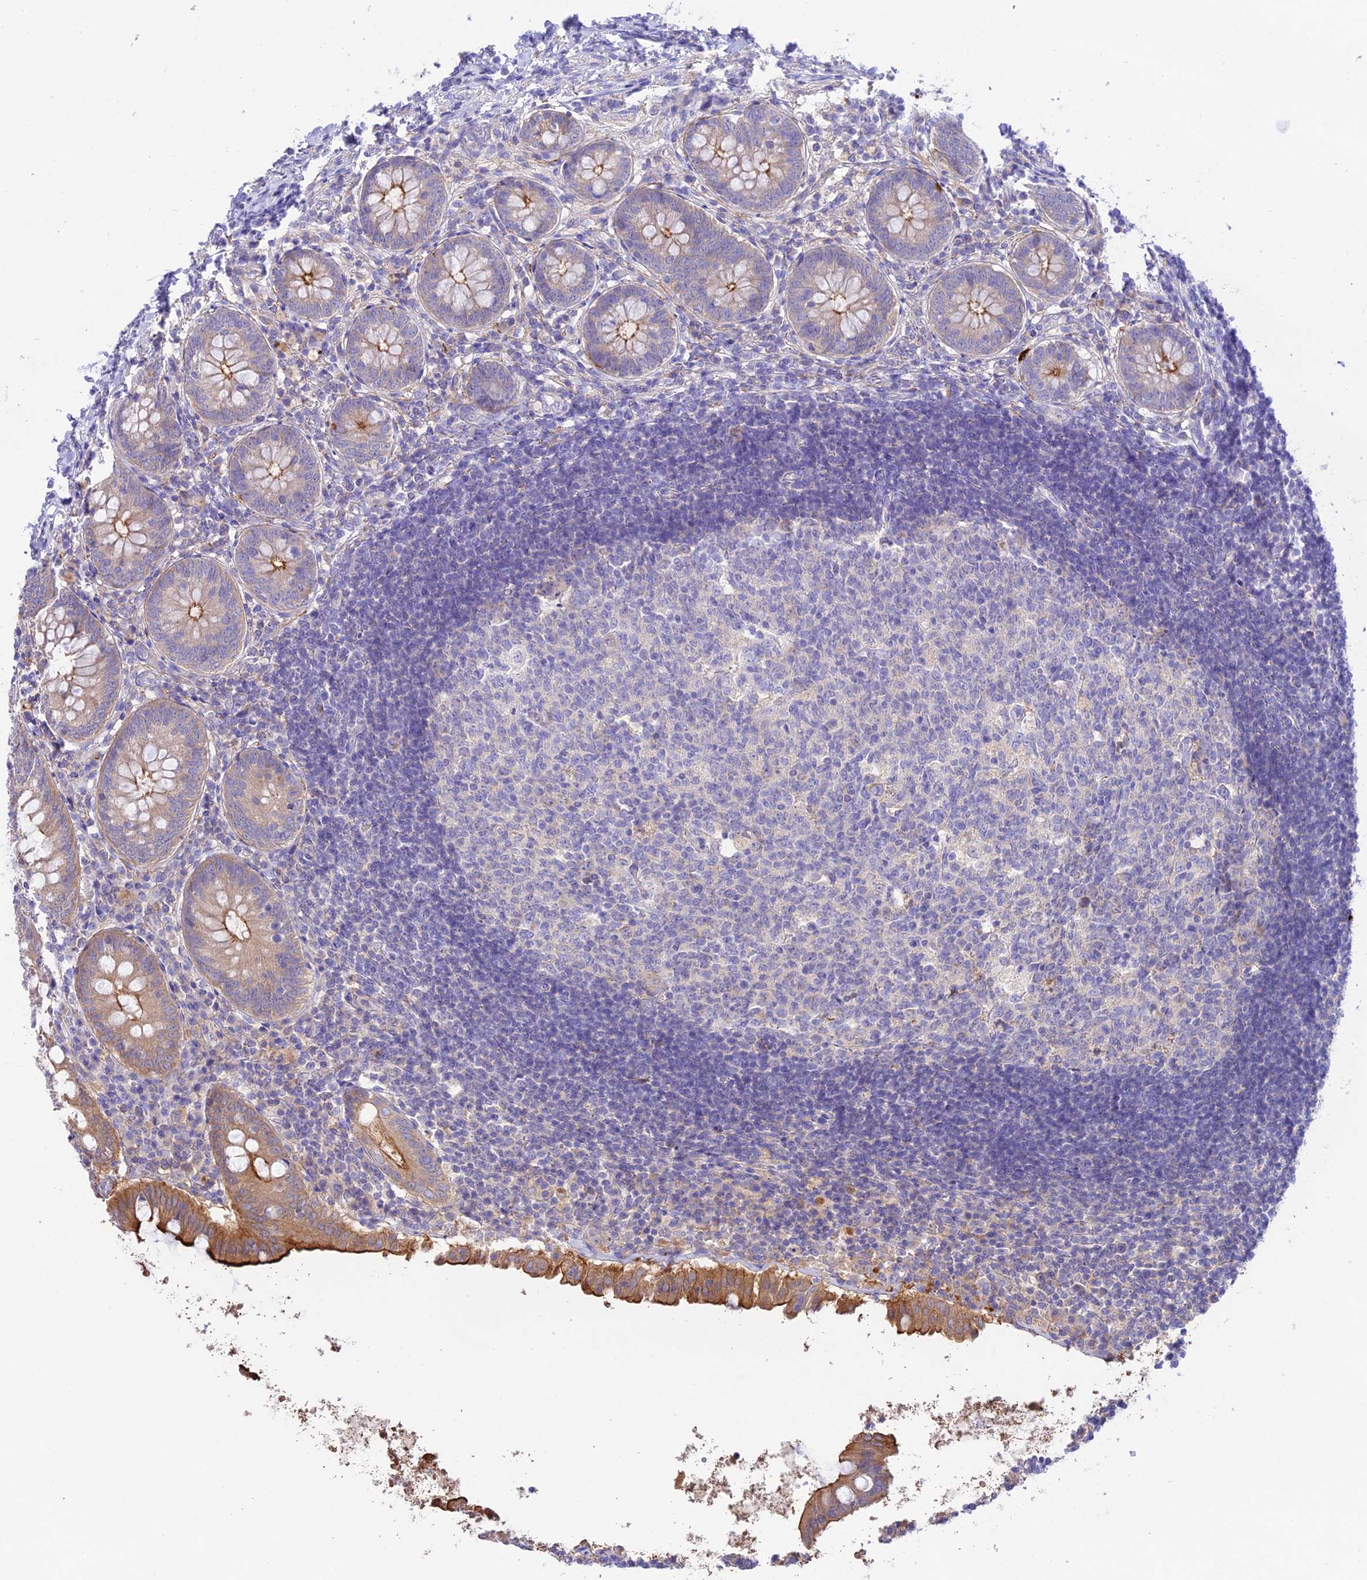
{"staining": {"intensity": "strong", "quantity": "25%-75%", "location": "cytoplasmic/membranous"}, "tissue": "appendix", "cell_type": "Glandular cells", "image_type": "normal", "snomed": [{"axis": "morphology", "description": "Normal tissue, NOS"}, {"axis": "topography", "description": "Appendix"}], "caption": "Appendix stained with IHC reveals strong cytoplasmic/membranous positivity in about 25%-75% of glandular cells.", "gene": "NLRP9", "patient": {"sex": "female", "age": 54}}